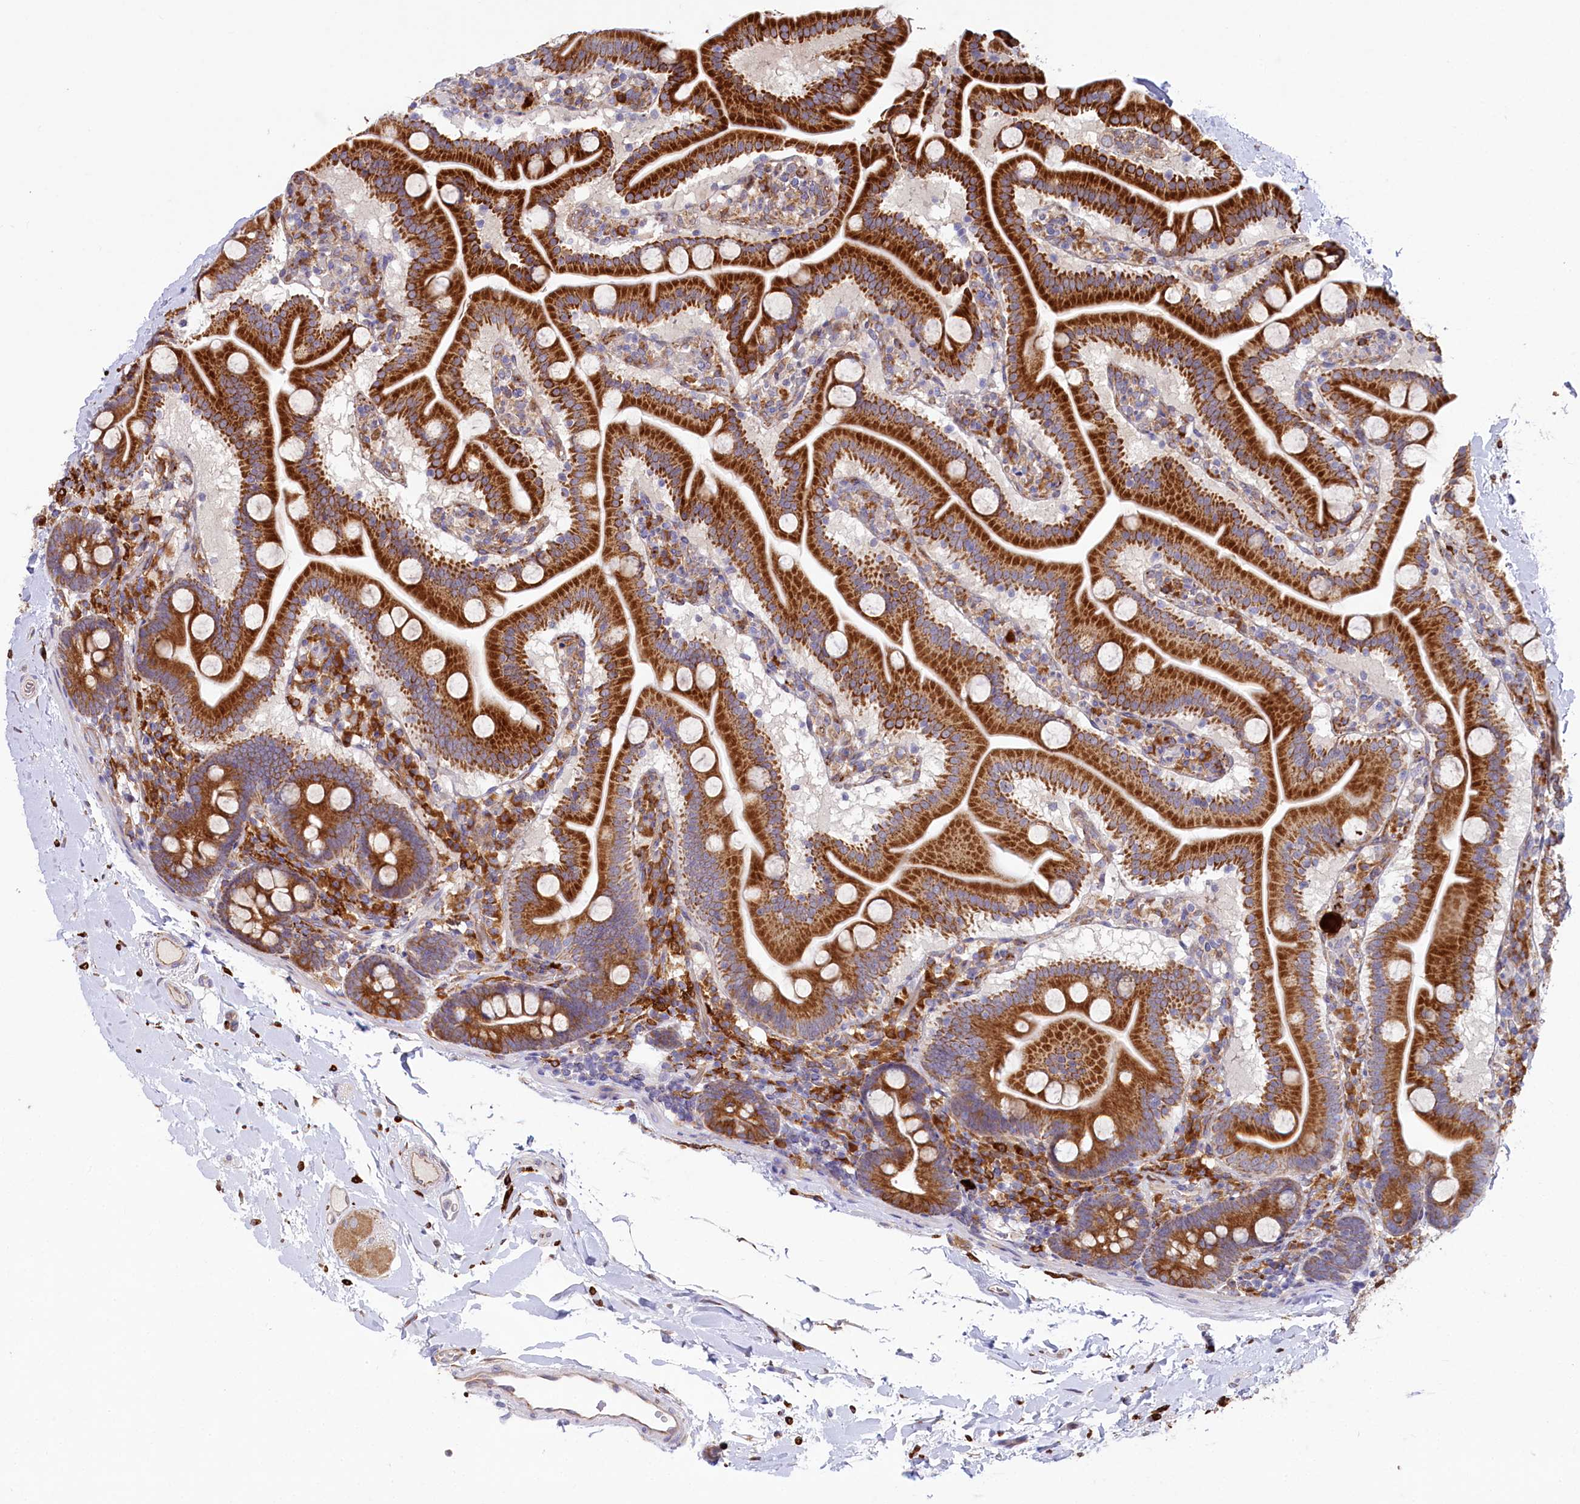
{"staining": {"intensity": "strong", "quantity": ">75%", "location": "cytoplasmic/membranous"}, "tissue": "duodenum", "cell_type": "Glandular cells", "image_type": "normal", "snomed": [{"axis": "morphology", "description": "Normal tissue, NOS"}, {"axis": "topography", "description": "Duodenum"}], "caption": "Immunohistochemical staining of benign duodenum demonstrates high levels of strong cytoplasmic/membranous expression in approximately >75% of glandular cells. The staining was performed using DAB (3,3'-diaminobenzidine) to visualize the protein expression in brown, while the nuclei were stained in blue with hematoxylin (Magnification: 20x).", "gene": "CHID1", "patient": {"sex": "male", "age": 55}}